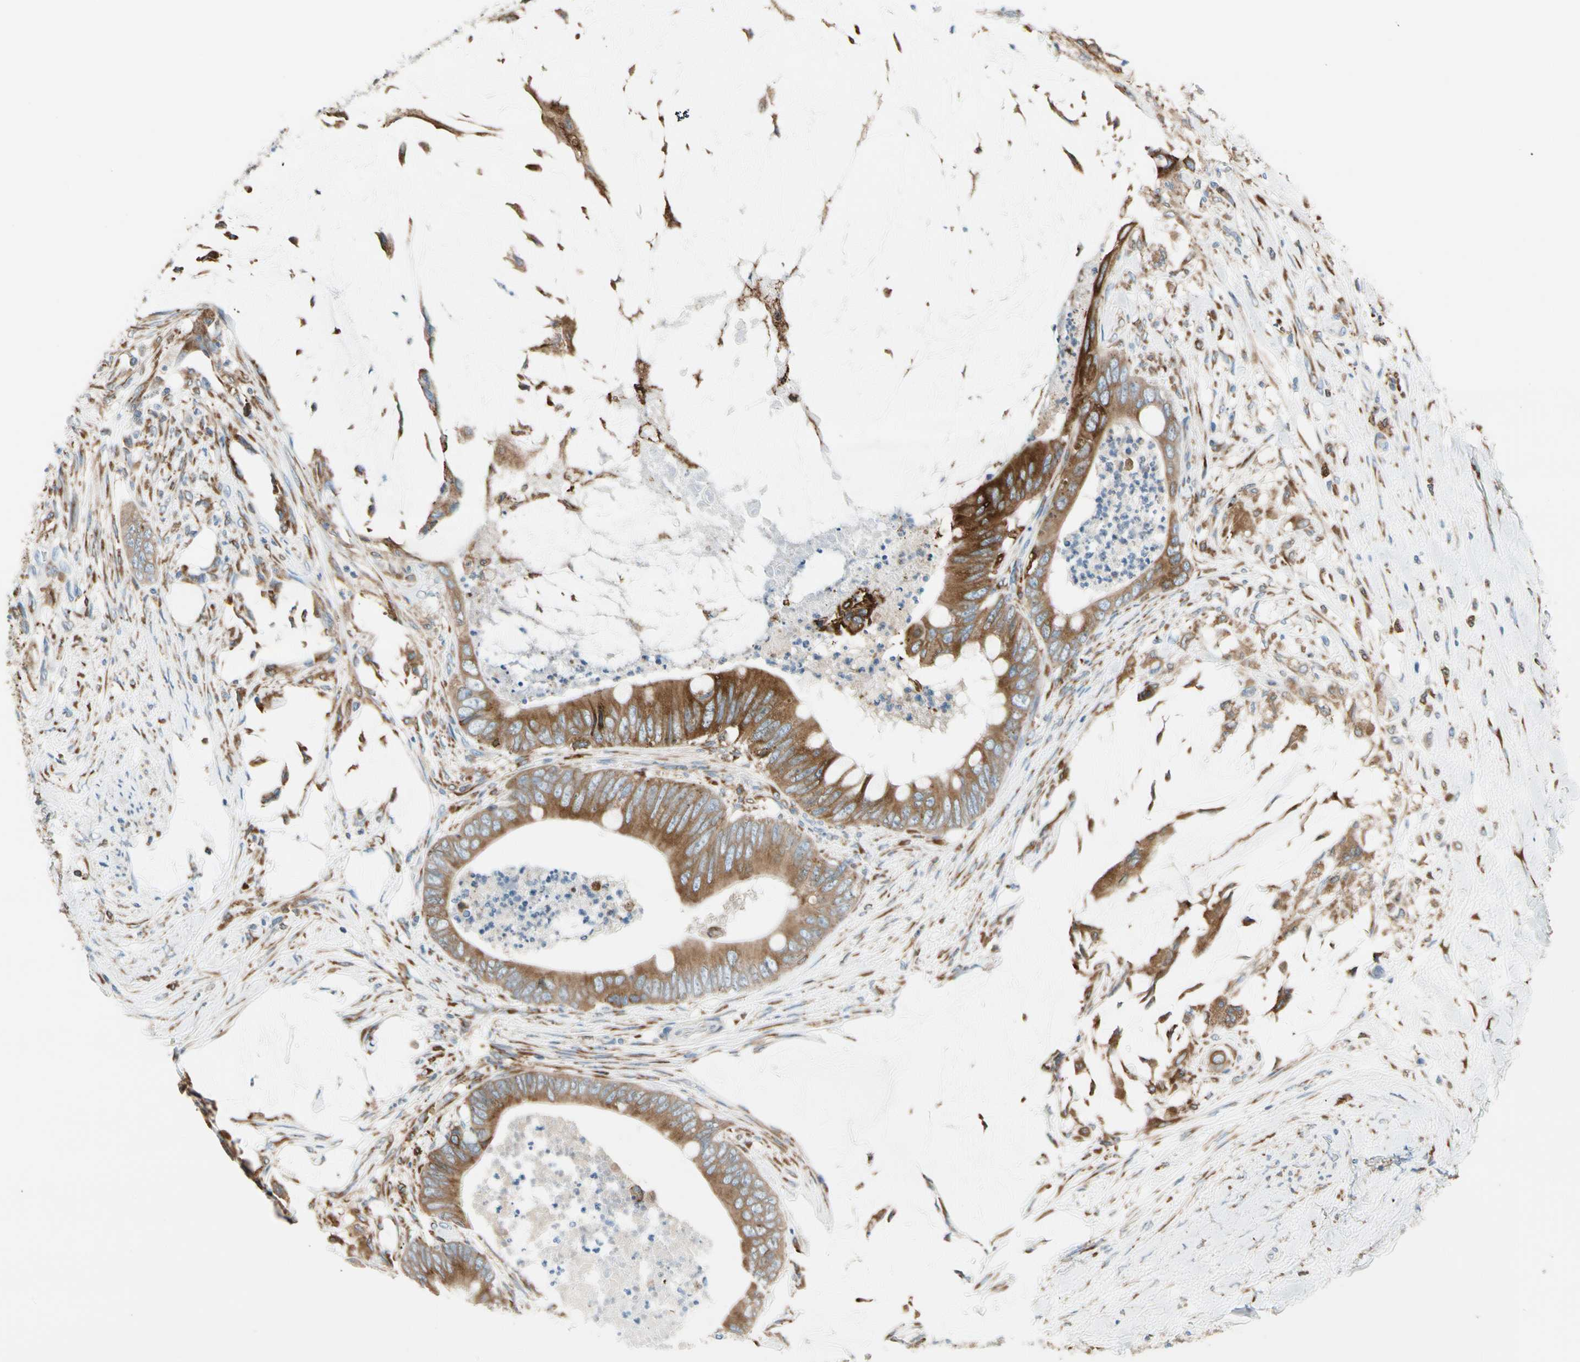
{"staining": {"intensity": "moderate", "quantity": ">75%", "location": "cytoplasmic/membranous"}, "tissue": "colorectal cancer", "cell_type": "Tumor cells", "image_type": "cancer", "snomed": [{"axis": "morphology", "description": "Adenocarcinoma, NOS"}, {"axis": "topography", "description": "Rectum"}], "caption": "Colorectal cancer (adenocarcinoma) was stained to show a protein in brown. There is medium levels of moderate cytoplasmic/membranous positivity in about >75% of tumor cells.", "gene": "LRPAP1", "patient": {"sex": "female", "age": 77}}